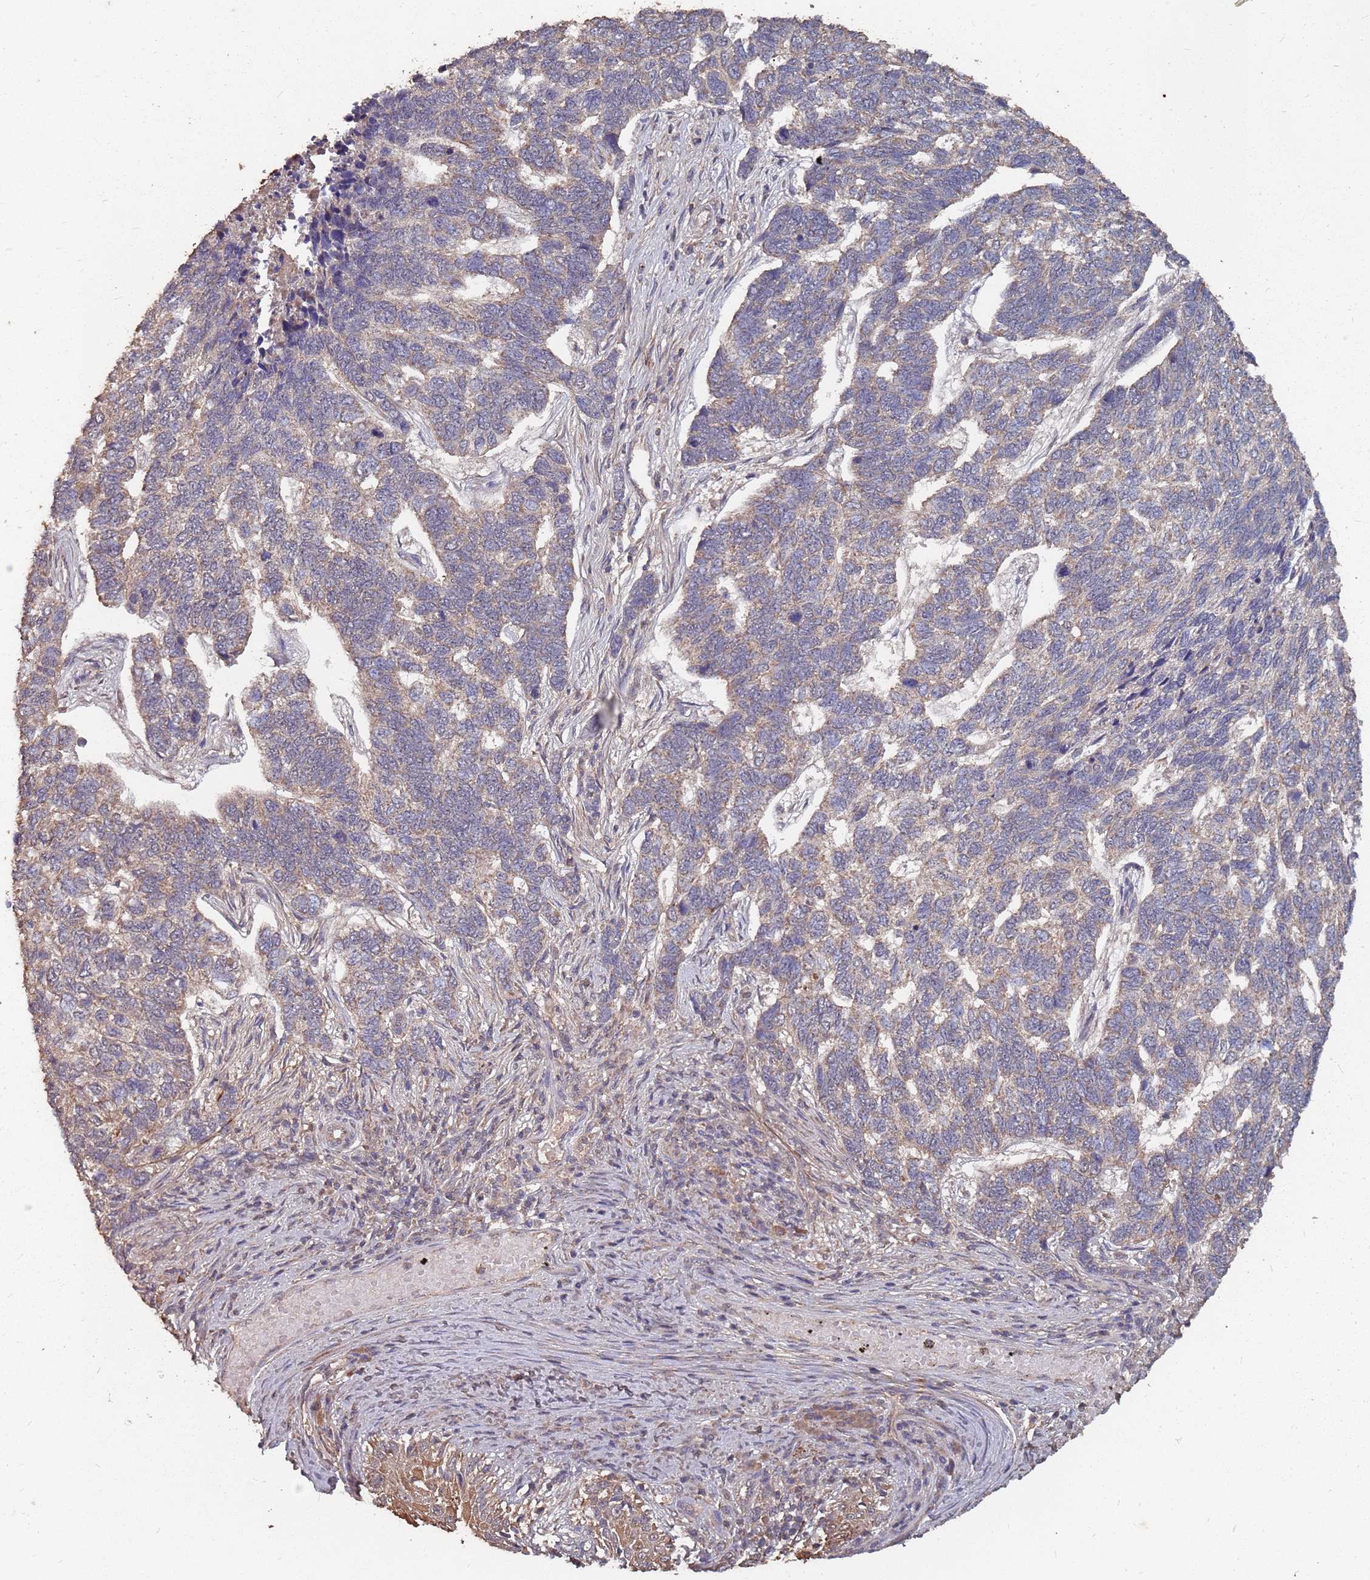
{"staining": {"intensity": "weak", "quantity": "25%-75%", "location": "cytoplasmic/membranous"}, "tissue": "skin cancer", "cell_type": "Tumor cells", "image_type": "cancer", "snomed": [{"axis": "morphology", "description": "Basal cell carcinoma"}, {"axis": "topography", "description": "Skin"}], "caption": "Basal cell carcinoma (skin) stained with a brown dye exhibits weak cytoplasmic/membranous positive positivity in approximately 25%-75% of tumor cells.", "gene": "PRORP", "patient": {"sex": "female", "age": 65}}